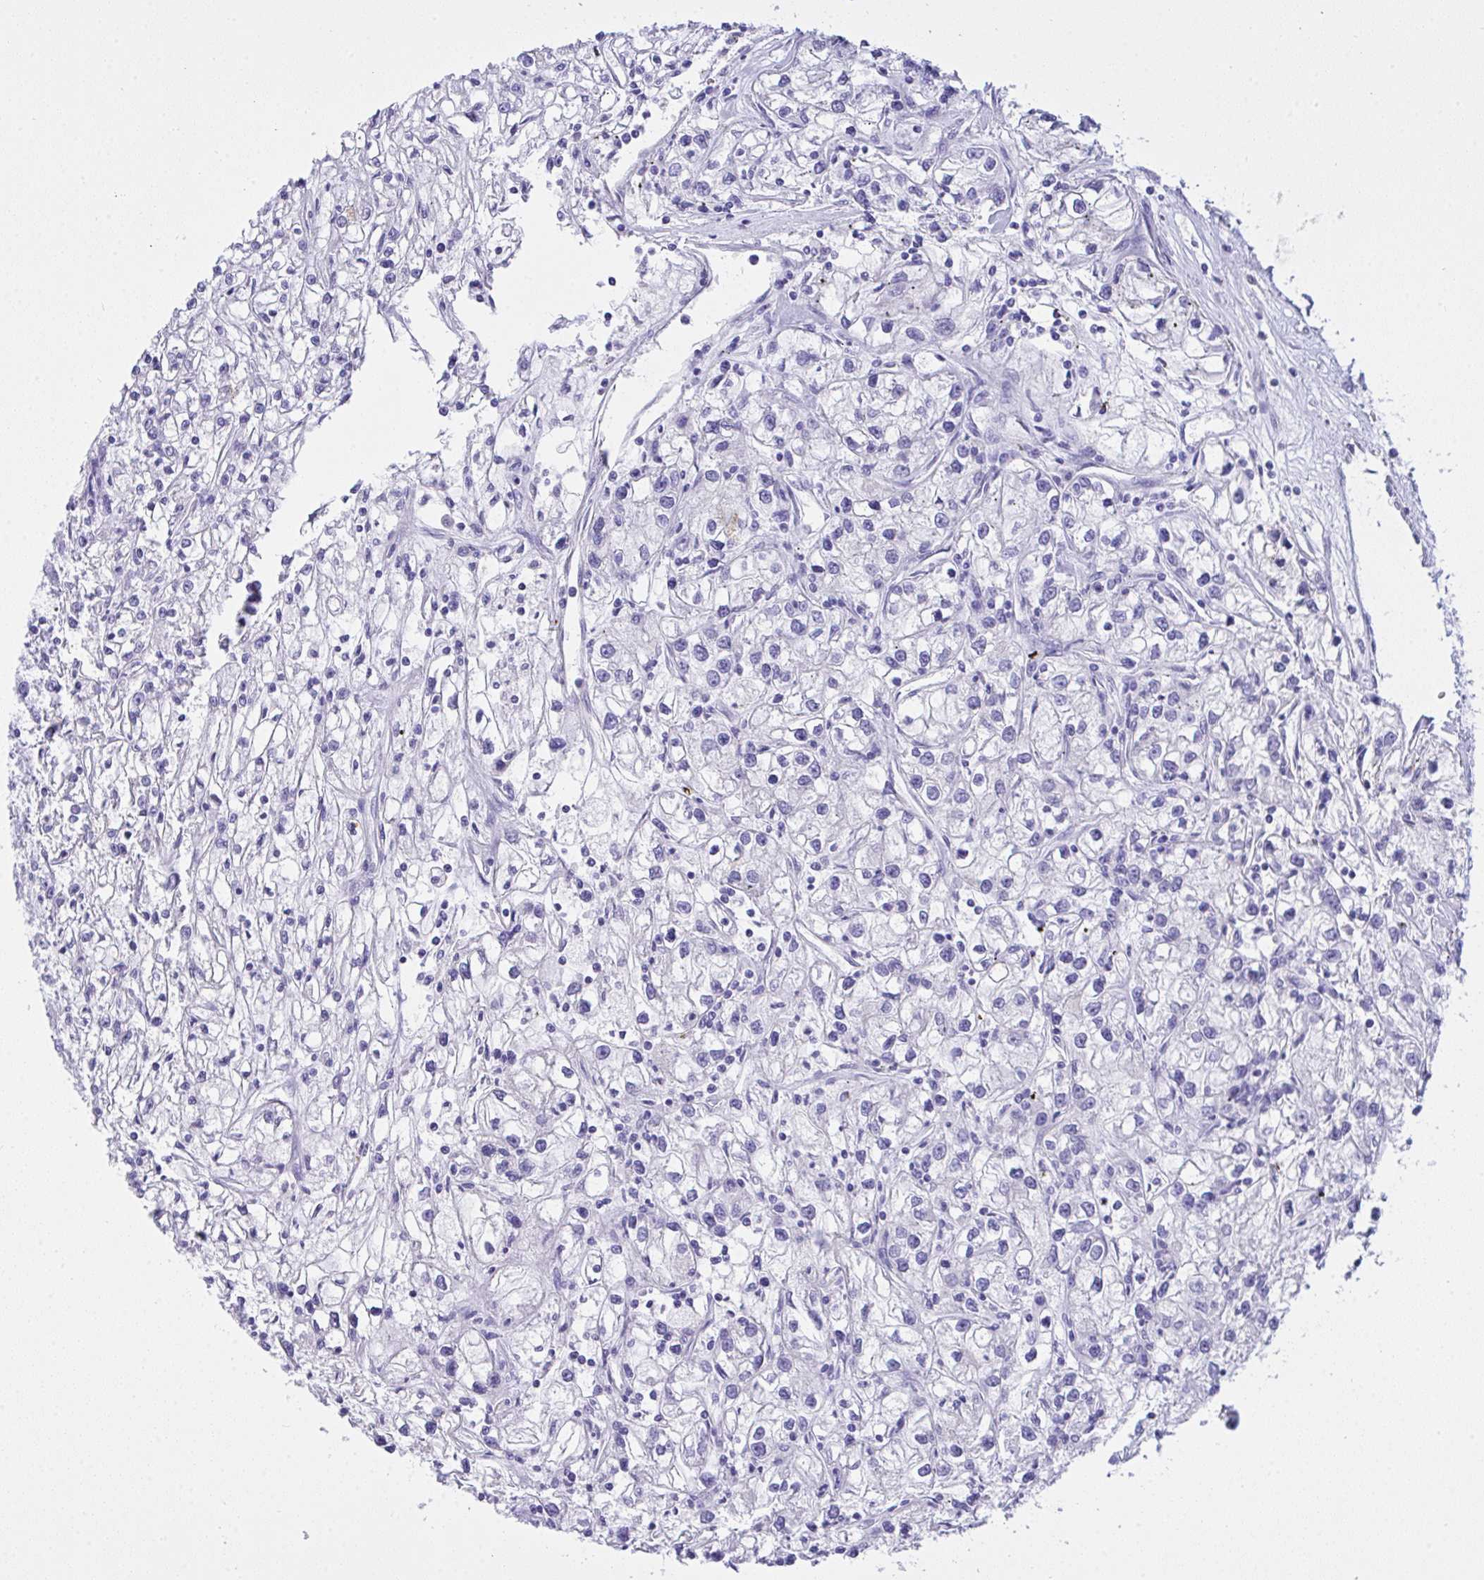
{"staining": {"intensity": "negative", "quantity": "none", "location": "none"}, "tissue": "renal cancer", "cell_type": "Tumor cells", "image_type": "cancer", "snomed": [{"axis": "morphology", "description": "Adenocarcinoma, NOS"}, {"axis": "topography", "description": "Kidney"}], "caption": "High power microscopy histopathology image of an immunohistochemistry (IHC) micrograph of adenocarcinoma (renal), revealing no significant staining in tumor cells. (DAB immunohistochemistry (IHC) visualized using brightfield microscopy, high magnification).", "gene": "AKR1D1", "patient": {"sex": "female", "age": 59}}